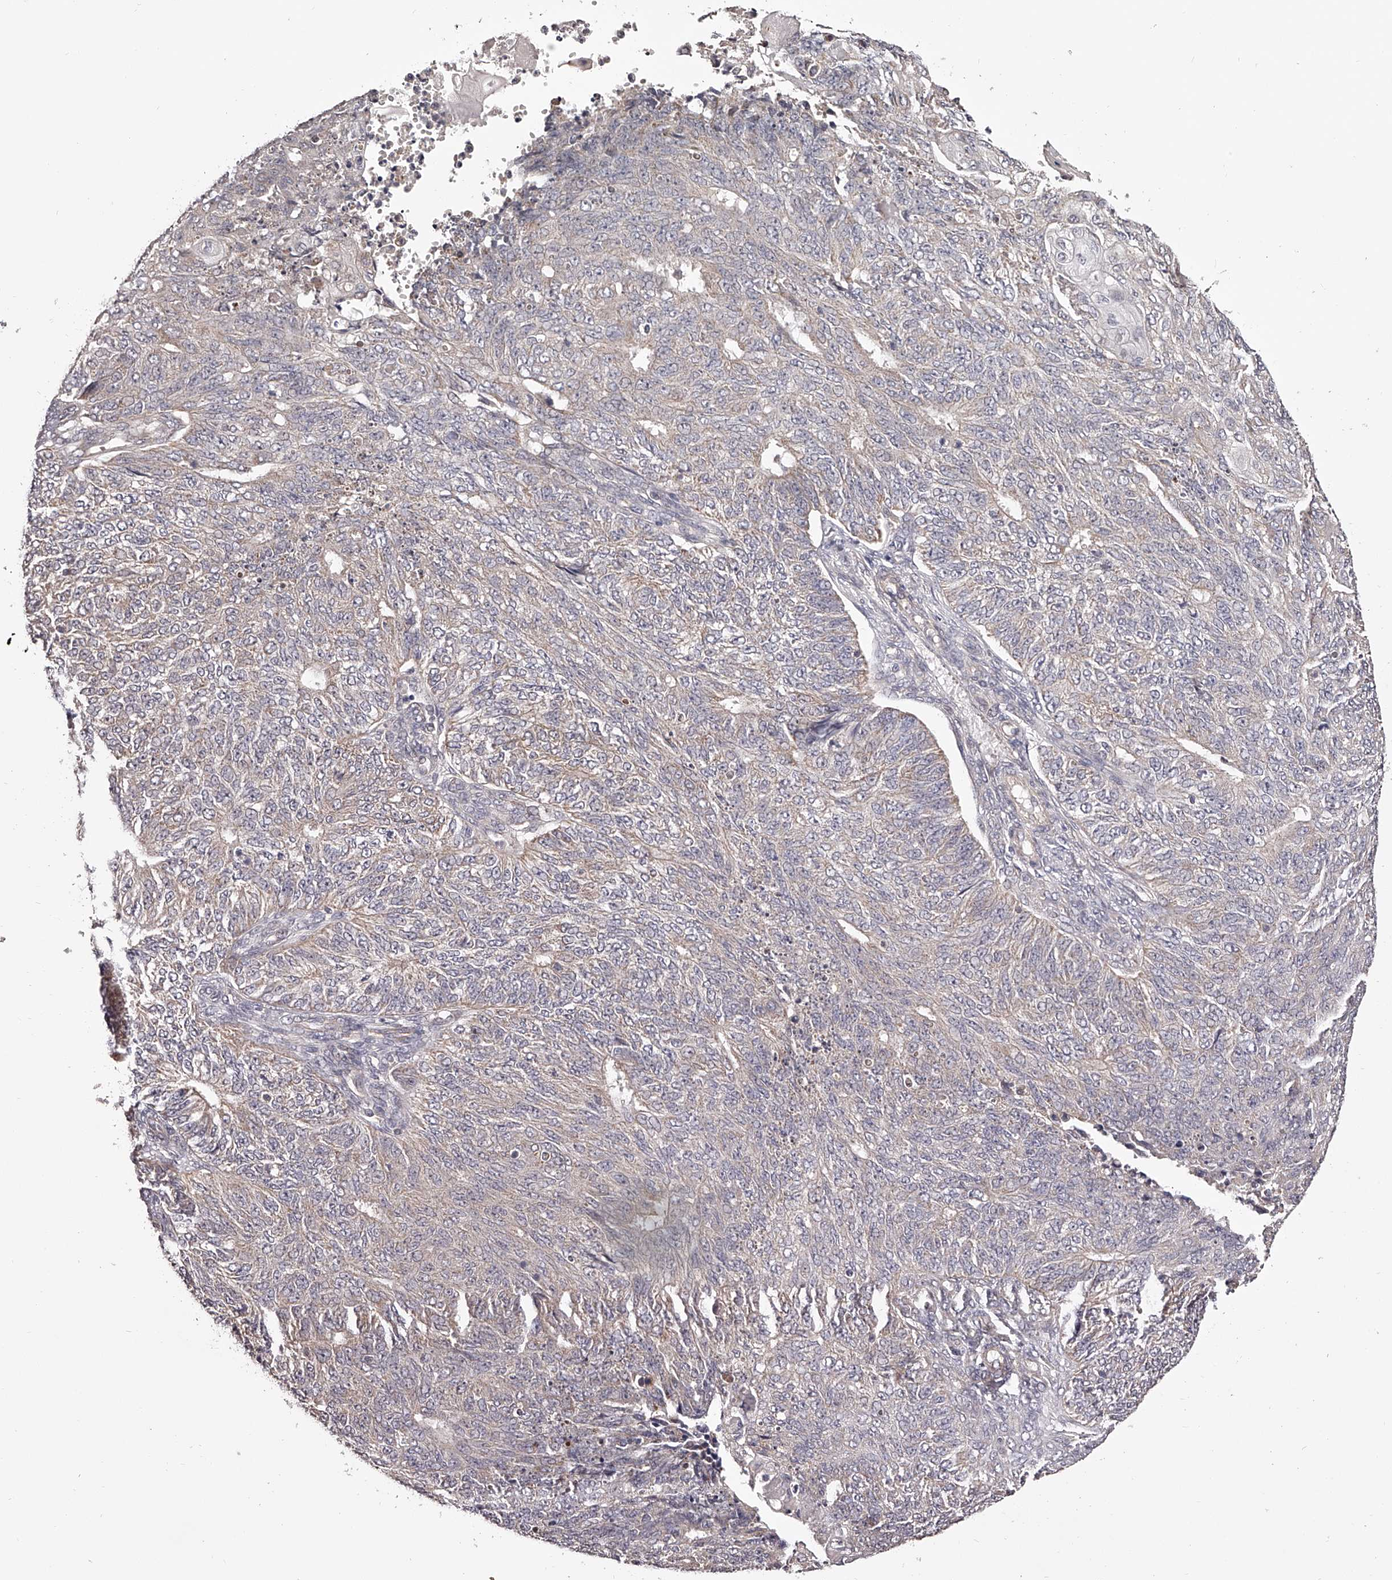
{"staining": {"intensity": "weak", "quantity": ">75%", "location": "cytoplasmic/membranous"}, "tissue": "endometrial cancer", "cell_type": "Tumor cells", "image_type": "cancer", "snomed": [{"axis": "morphology", "description": "Adenocarcinoma, NOS"}, {"axis": "topography", "description": "Endometrium"}], "caption": "Human endometrial adenocarcinoma stained for a protein (brown) displays weak cytoplasmic/membranous positive positivity in approximately >75% of tumor cells.", "gene": "ODF2L", "patient": {"sex": "female", "age": 32}}